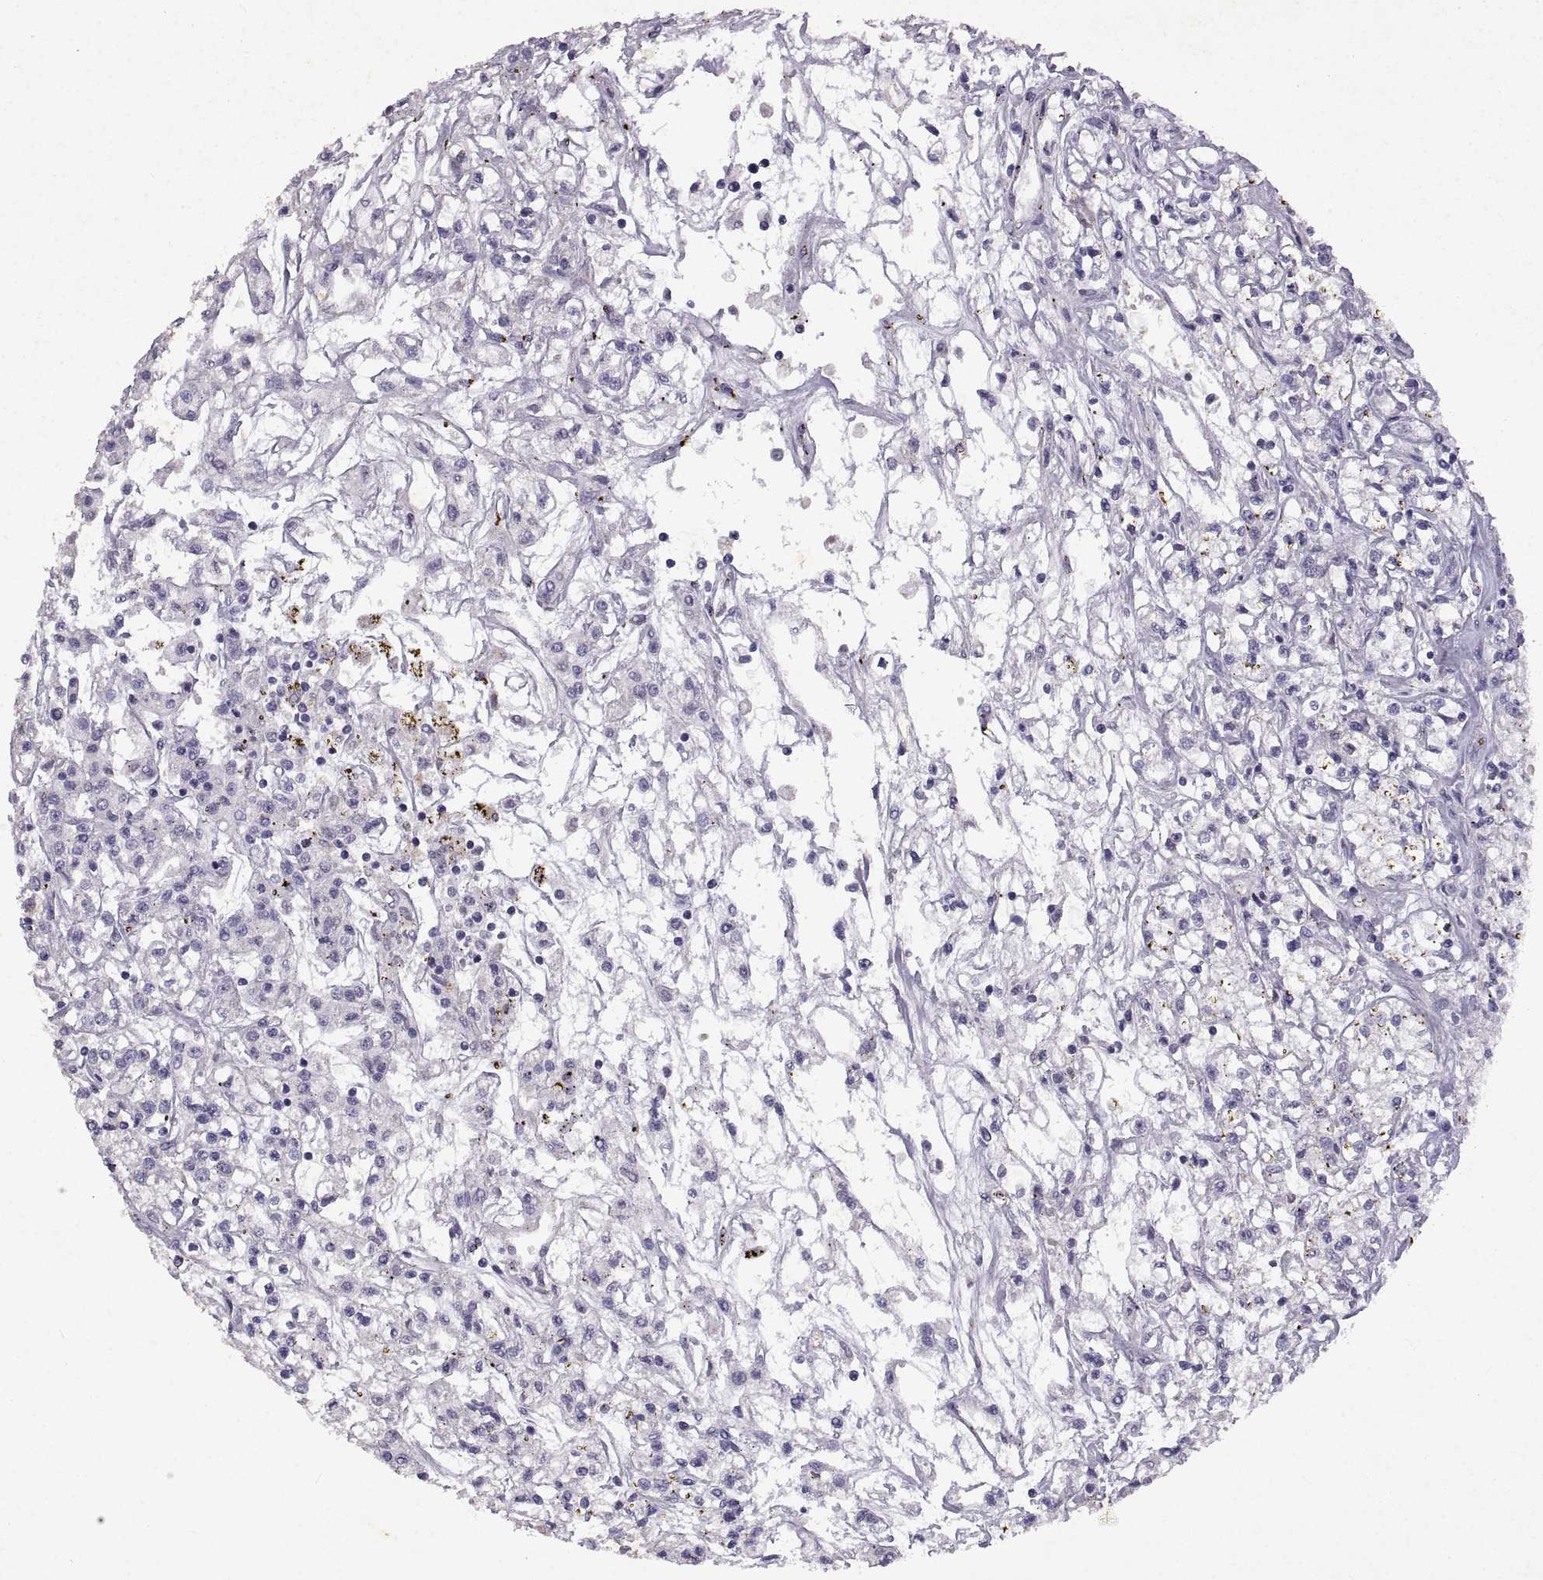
{"staining": {"intensity": "negative", "quantity": "none", "location": "none"}, "tissue": "renal cancer", "cell_type": "Tumor cells", "image_type": "cancer", "snomed": [{"axis": "morphology", "description": "Adenocarcinoma, NOS"}, {"axis": "topography", "description": "Kidney"}], "caption": "This is an immunohistochemistry micrograph of renal adenocarcinoma. There is no staining in tumor cells.", "gene": "DEFB136", "patient": {"sex": "female", "age": 59}}